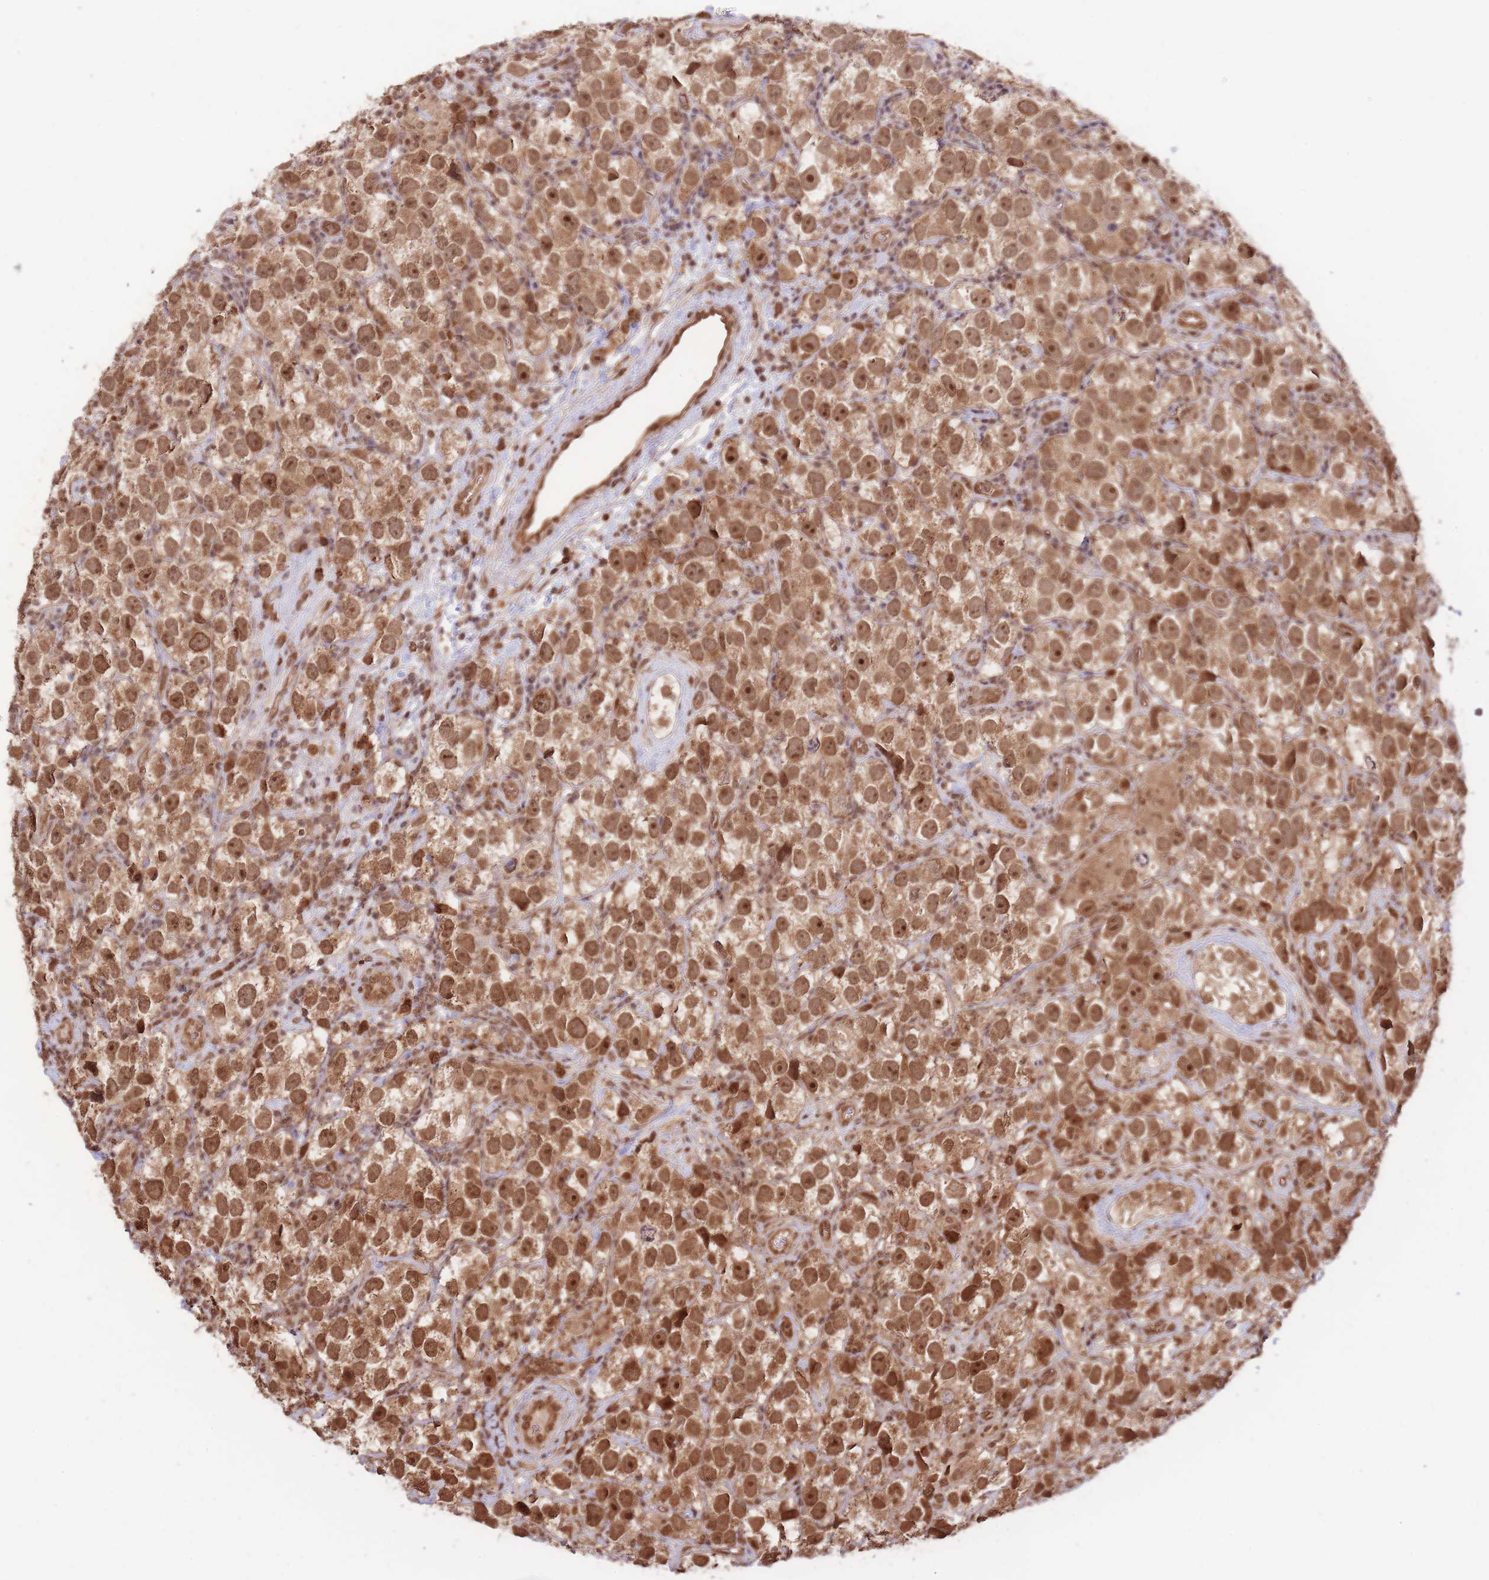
{"staining": {"intensity": "moderate", "quantity": ">75%", "location": "cytoplasmic/membranous,nuclear"}, "tissue": "testis cancer", "cell_type": "Tumor cells", "image_type": "cancer", "snomed": [{"axis": "morphology", "description": "Seminoma, NOS"}, {"axis": "topography", "description": "Testis"}], "caption": "Moderate cytoplasmic/membranous and nuclear staining is identified in about >75% of tumor cells in seminoma (testis).", "gene": "SRA1", "patient": {"sex": "male", "age": 26}}